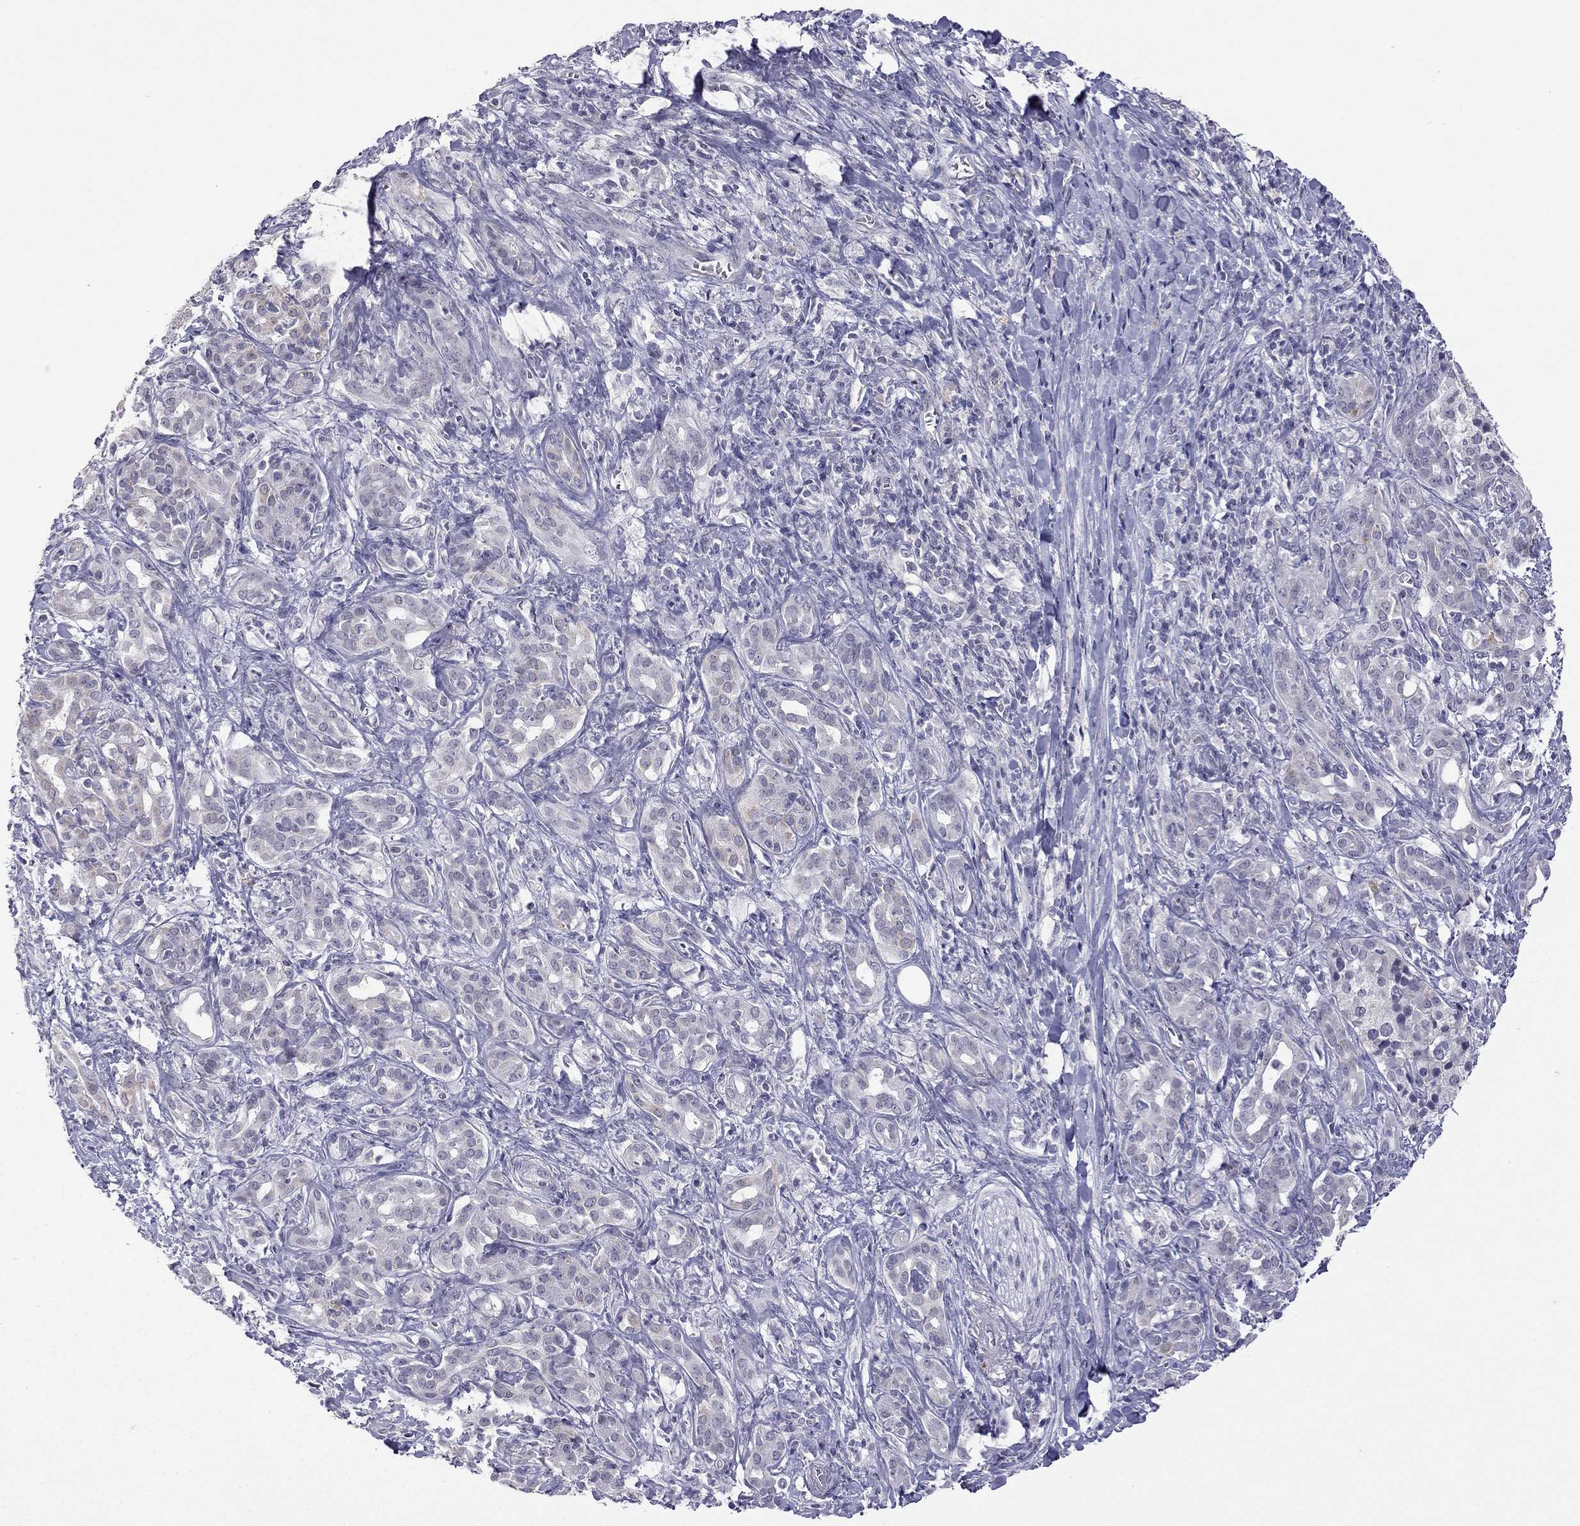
{"staining": {"intensity": "negative", "quantity": "none", "location": "none"}, "tissue": "pancreatic cancer", "cell_type": "Tumor cells", "image_type": "cancer", "snomed": [{"axis": "morphology", "description": "Adenocarcinoma, NOS"}, {"axis": "topography", "description": "Pancreas"}], "caption": "Immunohistochemistry (IHC) of adenocarcinoma (pancreatic) demonstrates no expression in tumor cells.", "gene": "C5orf49", "patient": {"sex": "male", "age": 61}}